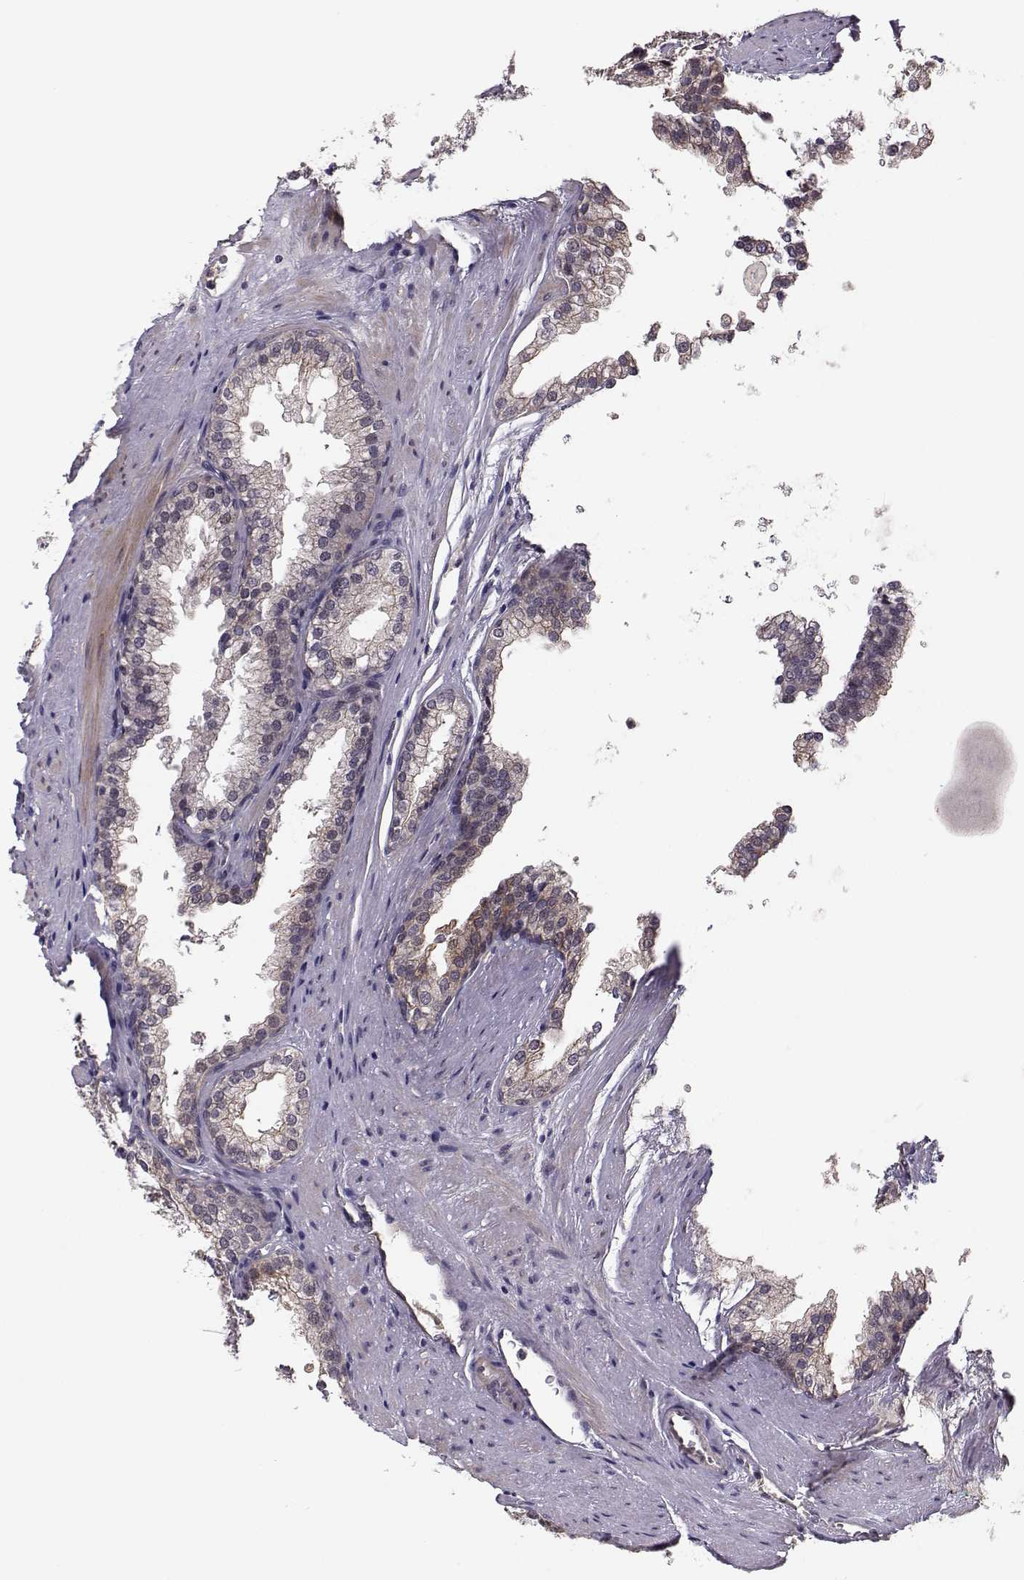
{"staining": {"intensity": "weak", "quantity": "<25%", "location": "cytoplasmic/membranous"}, "tissue": "prostate cancer", "cell_type": "Tumor cells", "image_type": "cancer", "snomed": [{"axis": "morphology", "description": "Adenocarcinoma, Low grade"}, {"axis": "topography", "description": "Prostate"}], "caption": "This is an IHC image of human prostate low-grade adenocarcinoma. There is no positivity in tumor cells.", "gene": "PLEKHG3", "patient": {"sex": "male", "age": 60}}